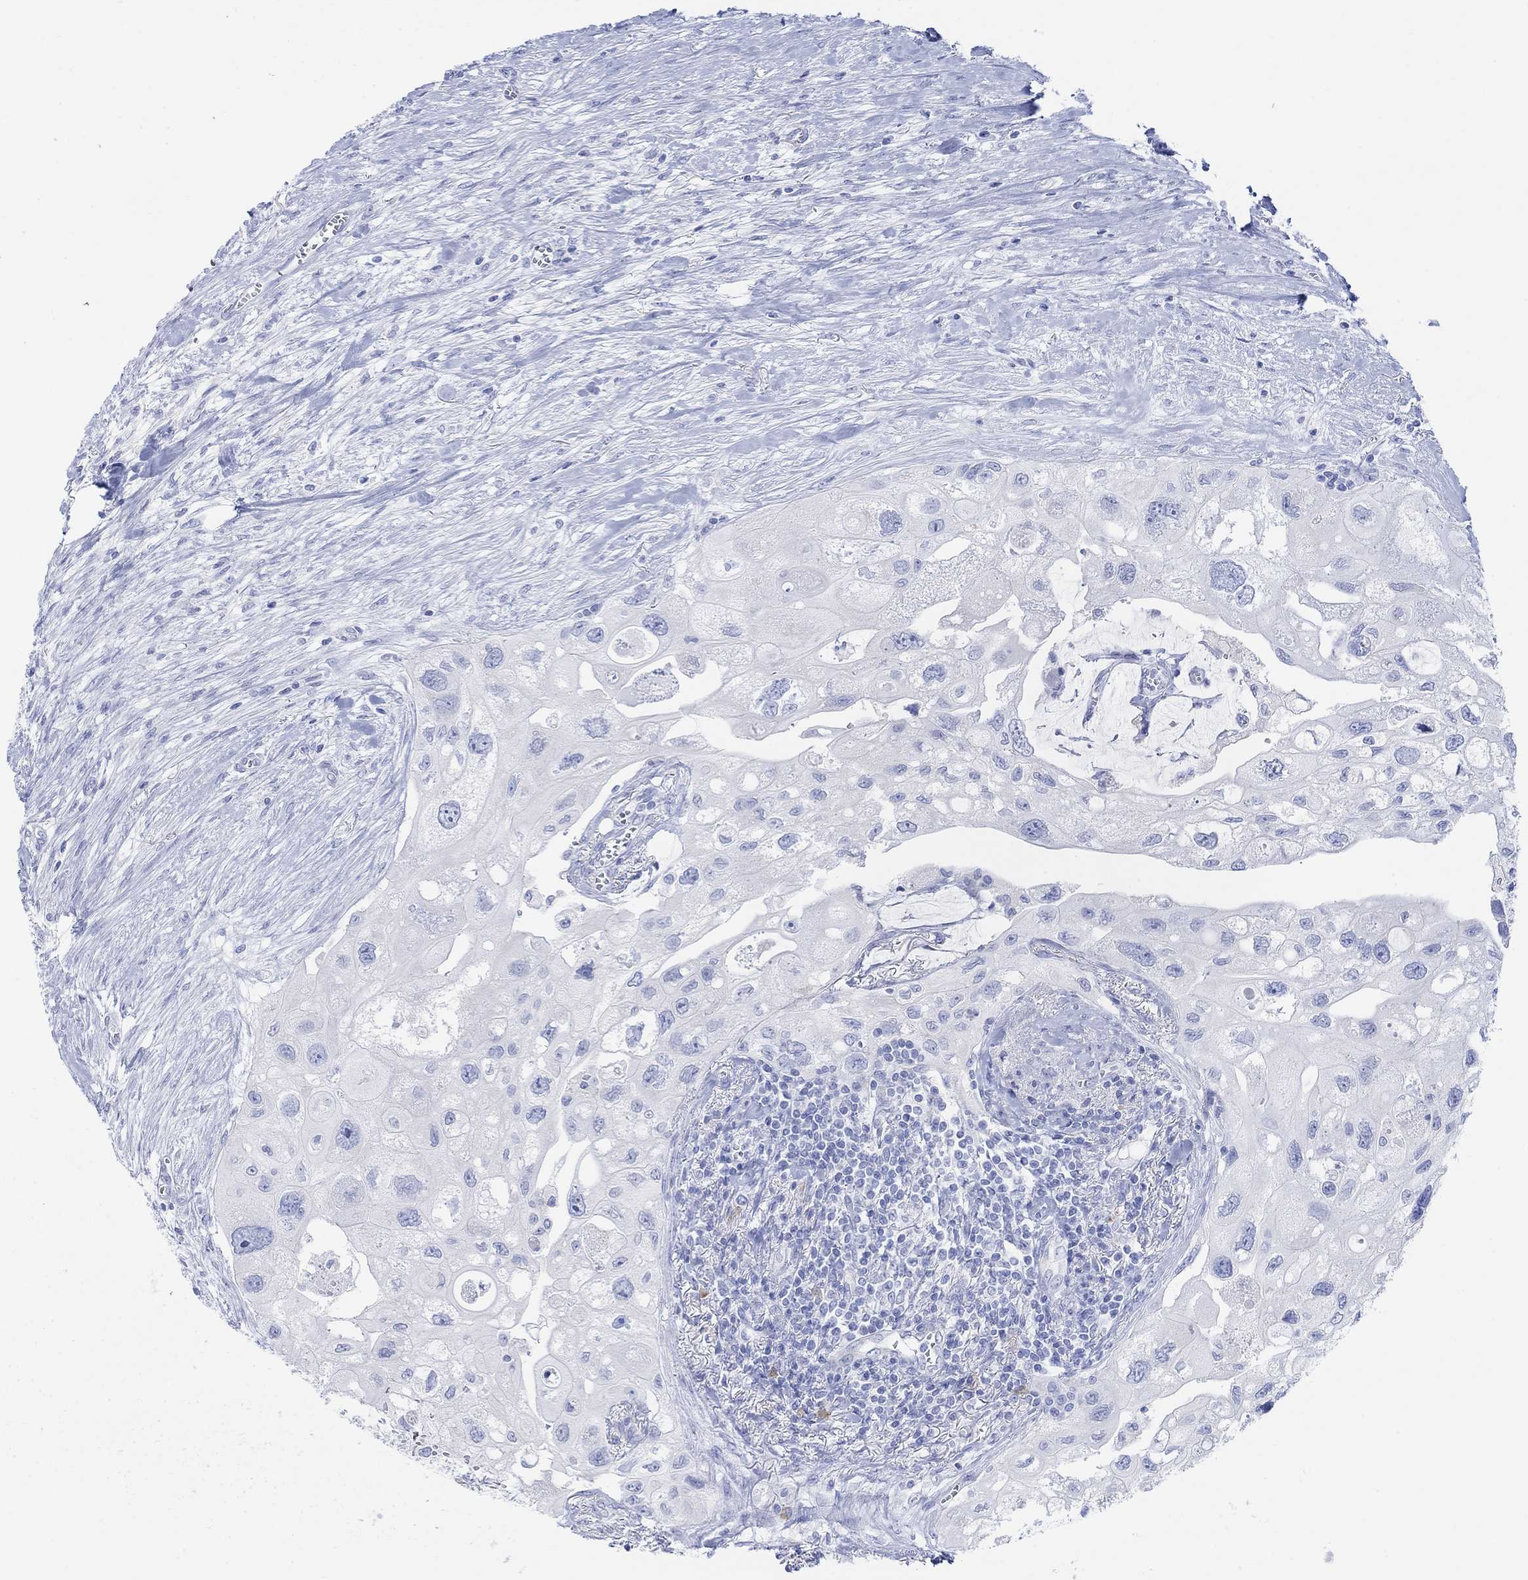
{"staining": {"intensity": "negative", "quantity": "none", "location": "none"}, "tissue": "urothelial cancer", "cell_type": "Tumor cells", "image_type": "cancer", "snomed": [{"axis": "morphology", "description": "Urothelial carcinoma, High grade"}, {"axis": "topography", "description": "Urinary bladder"}], "caption": "An IHC histopathology image of urothelial cancer is shown. There is no staining in tumor cells of urothelial cancer.", "gene": "GNG13", "patient": {"sex": "male", "age": 59}}